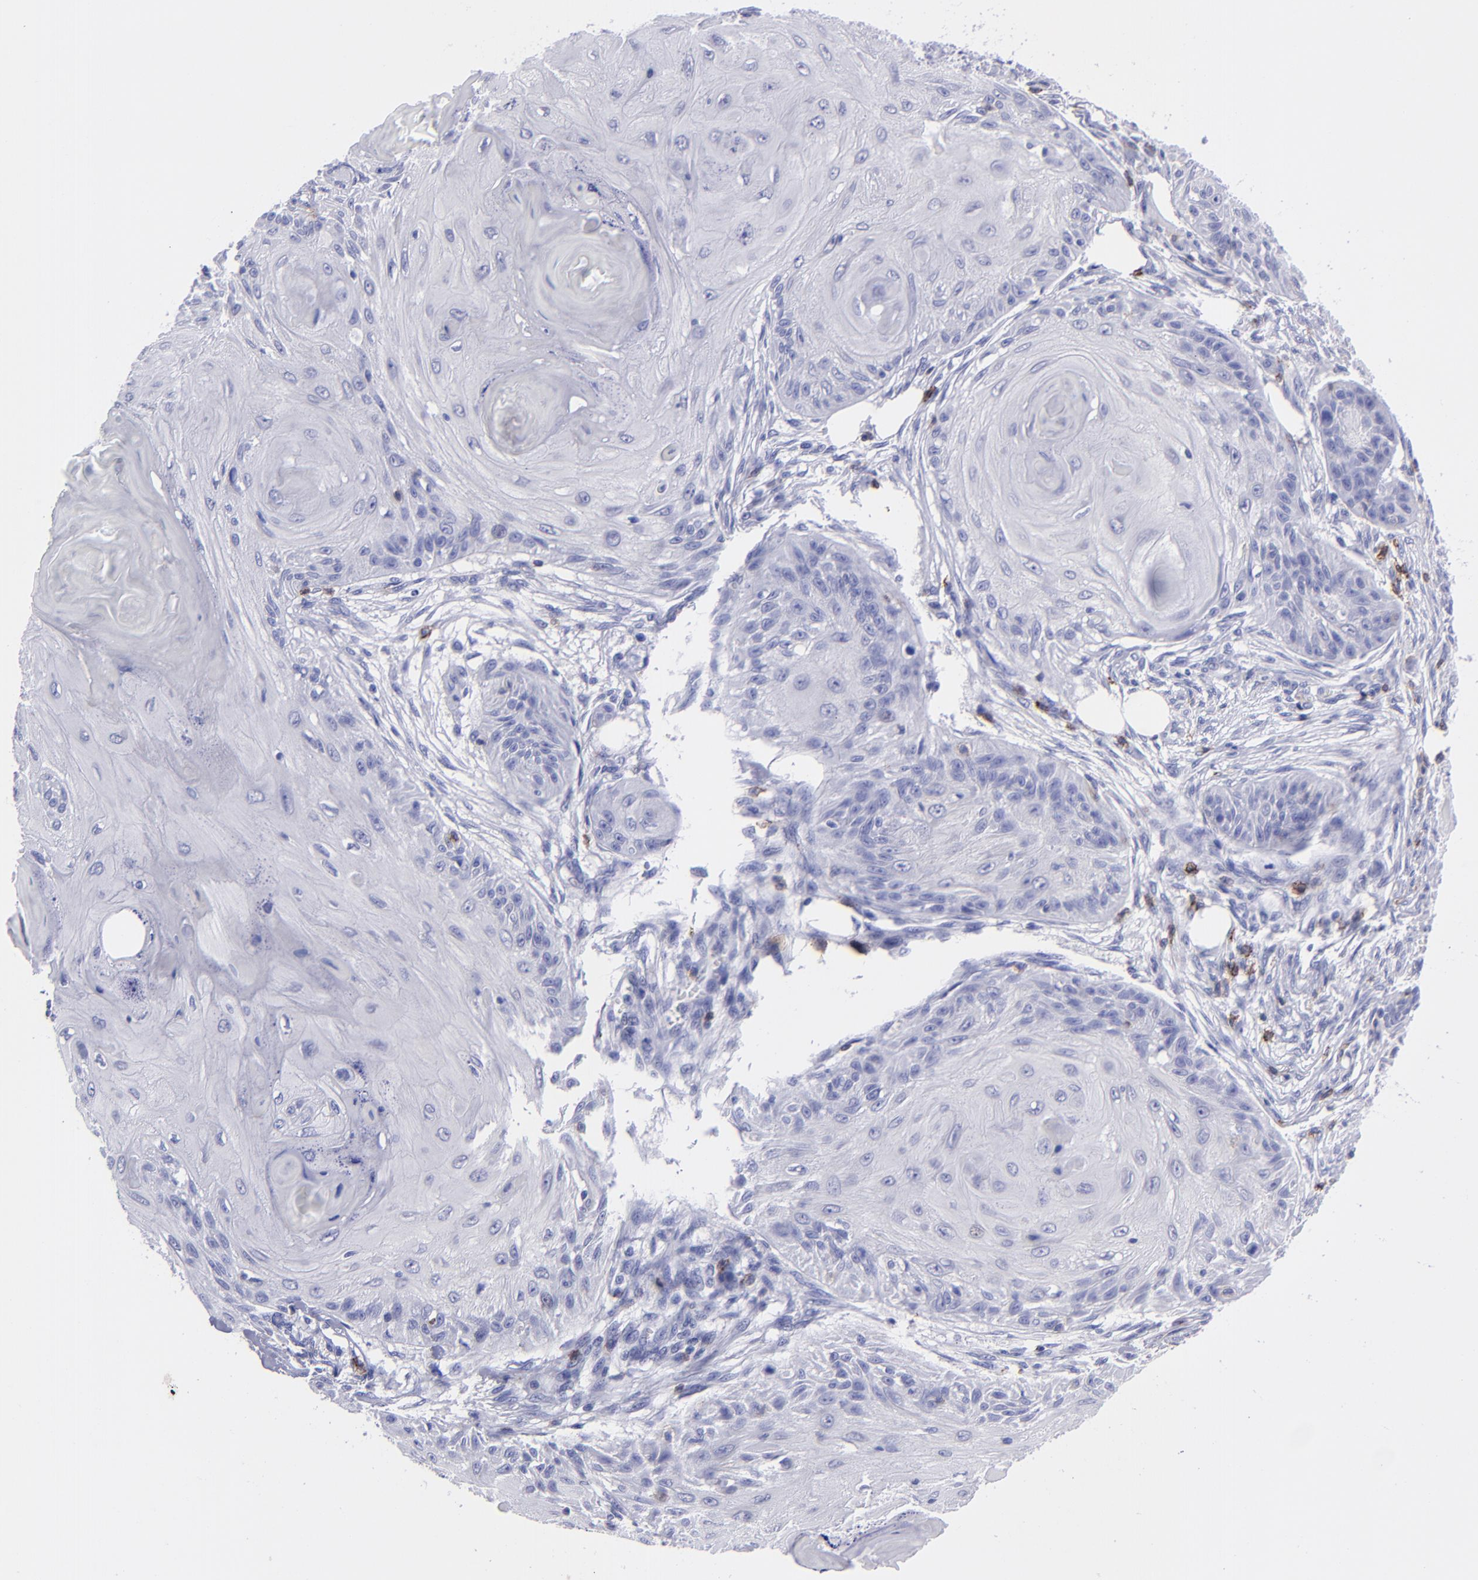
{"staining": {"intensity": "negative", "quantity": "none", "location": "none"}, "tissue": "skin cancer", "cell_type": "Tumor cells", "image_type": "cancer", "snomed": [{"axis": "morphology", "description": "Squamous cell carcinoma, NOS"}, {"axis": "topography", "description": "Skin"}], "caption": "Immunohistochemistry of squamous cell carcinoma (skin) reveals no expression in tumor cells.", "gene": "CD6", "patient": {"sex": "female", "age": 88}}